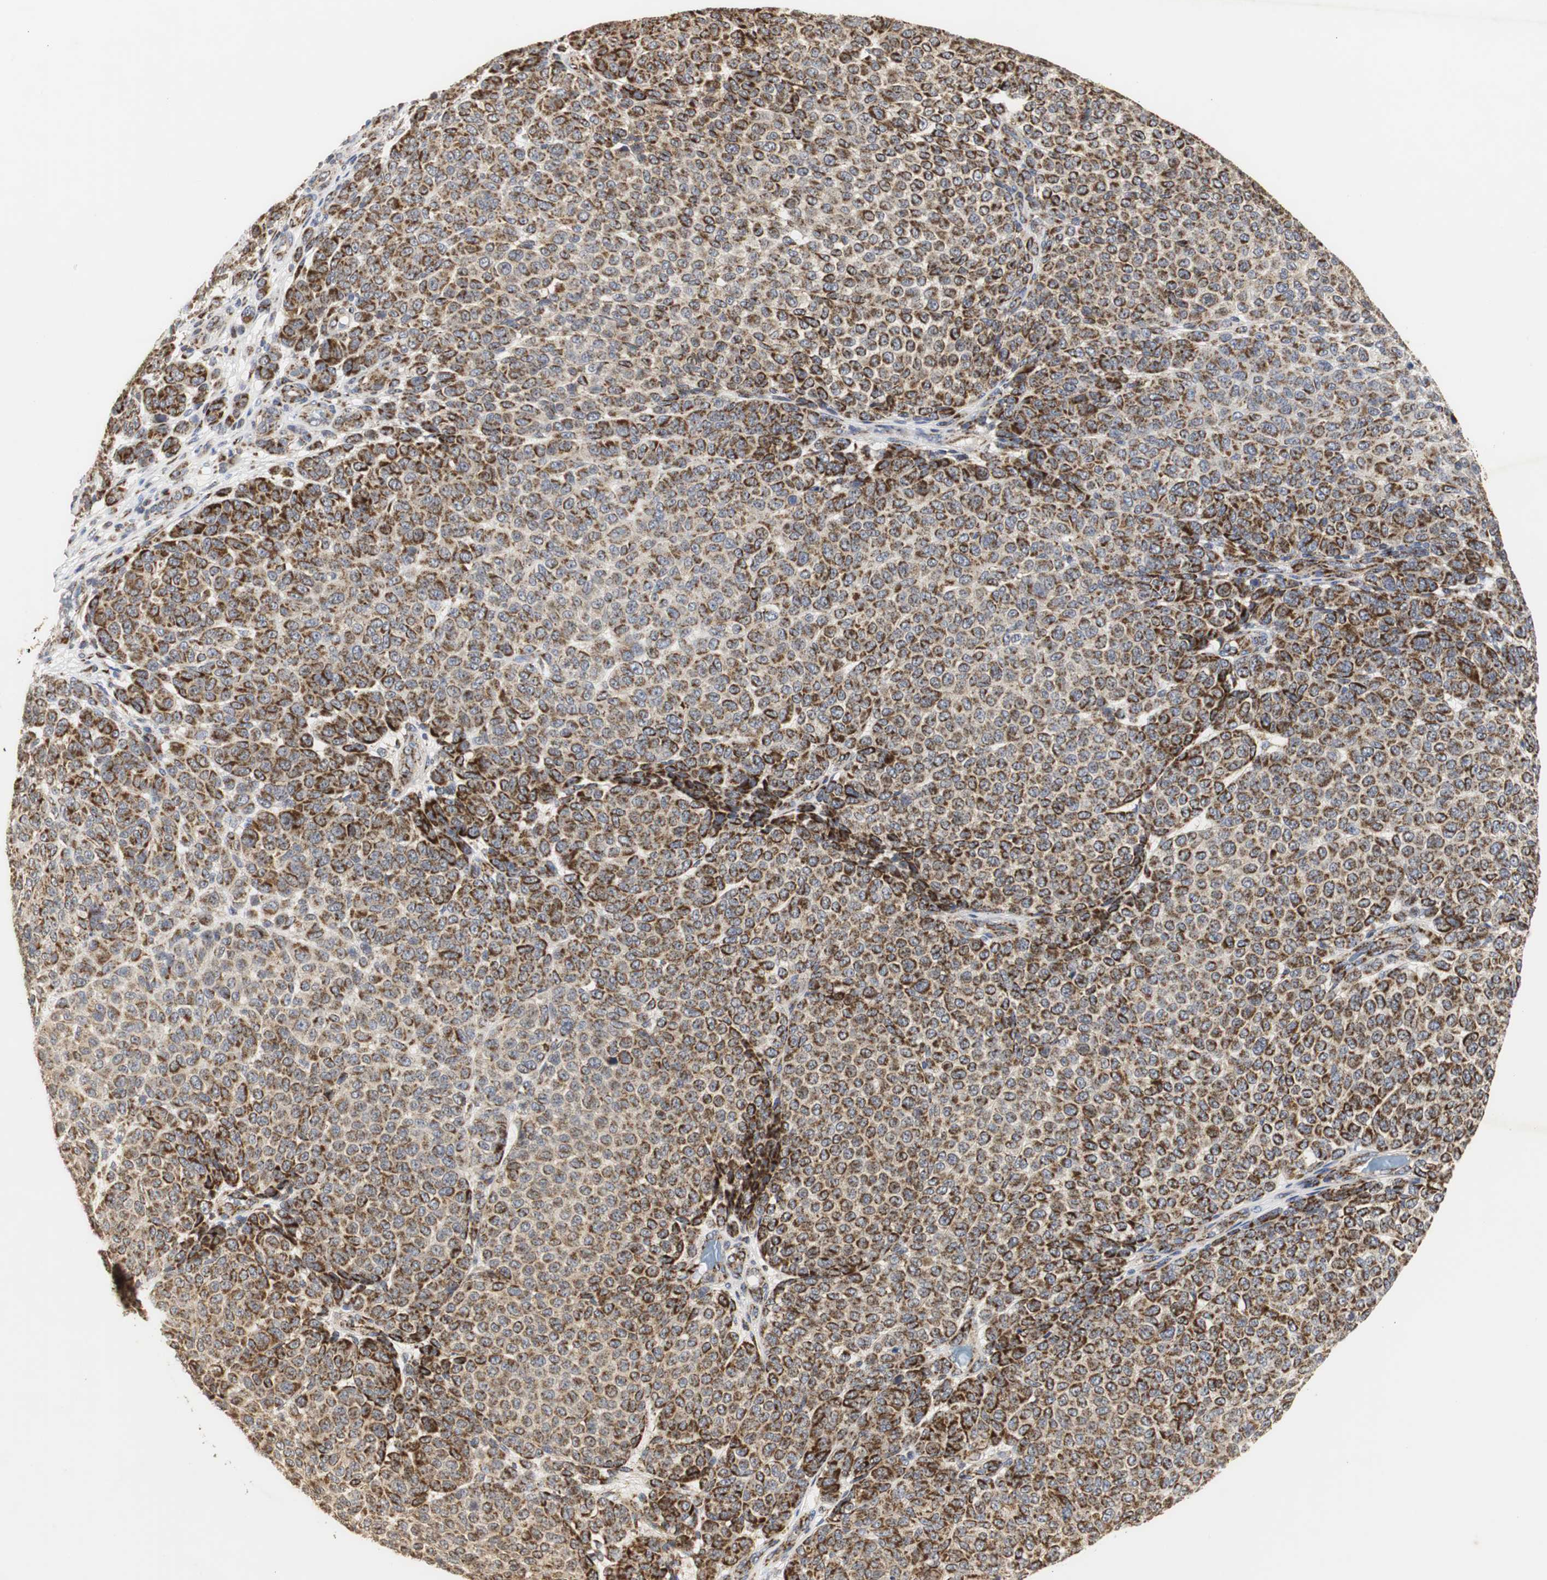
{"staining": {"intensity": "strong", "quantity": ">75%", "location": "cytoplasmic/membranous"}, "tissue": "melanoma", "cell_type": "Tumor cells", "image_type": "cancer", "snomed": [{"axis": "morphology", "description": "Malignant melanoma, NOS"}, {"axis": "topography", "description": "Skin"}], "caption": "Protein staining shows strong cytoplasmic/membranous positivity in about >75% of tumor cells in malignant melanoma.", "gene": "HSD17B10", "patient": {"sex": "male", "age": 59}}